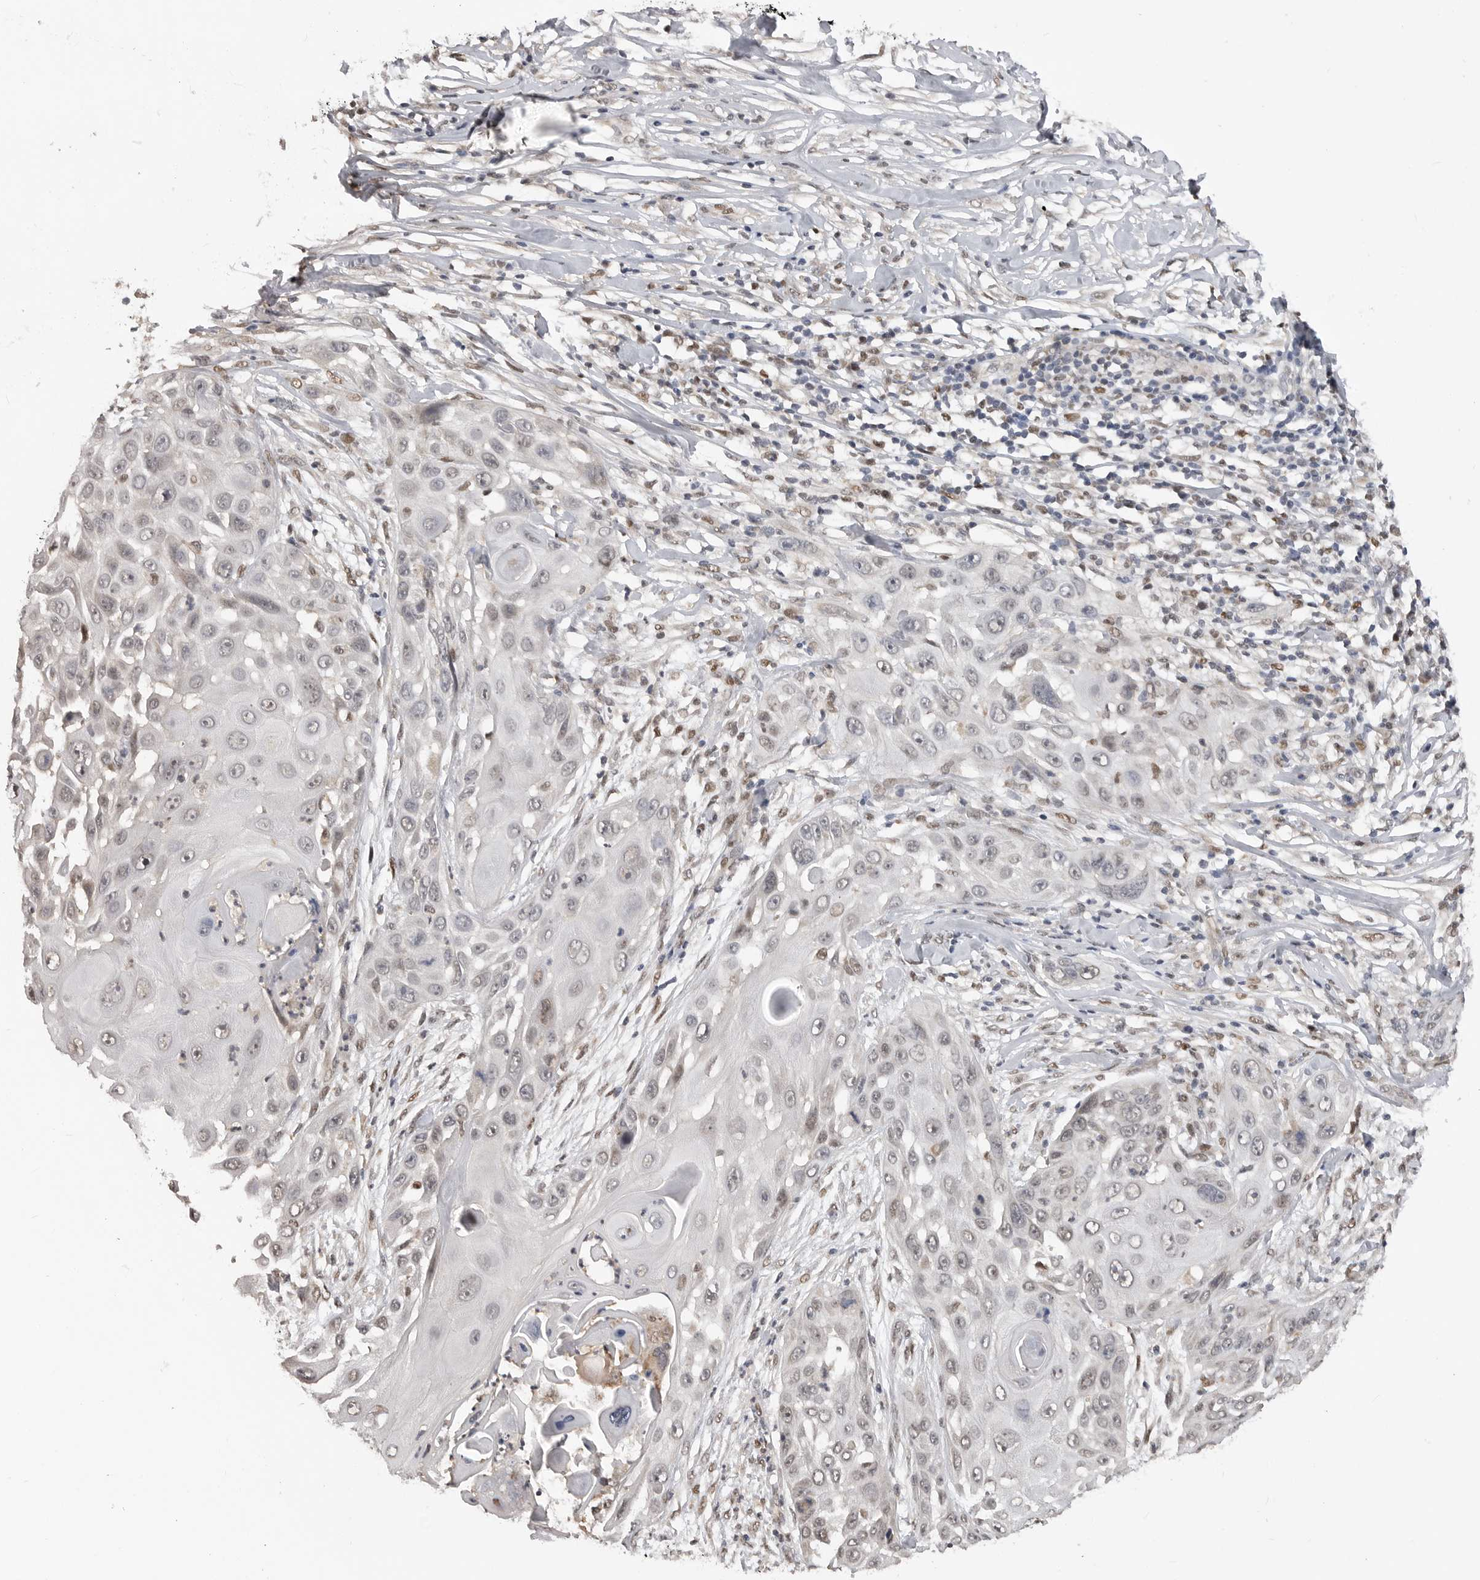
{"staining": {"intensity": "negative", "quantity": "none", "location": "none"}, "tissue": "skin cancer", "cell_type": "Tumor cells", "image_type": "cancer", "snomed": [{"axis": "morphology", "description": "Squamous cell carcinoma, NOS"}, {"axis": "topography", "description": "Skin"}], "caption": "Tumor cells show no significant protein positivity in skin cancer.", "gene": "SMARCC1", "patient": {"sex": "female", "age": 44}}